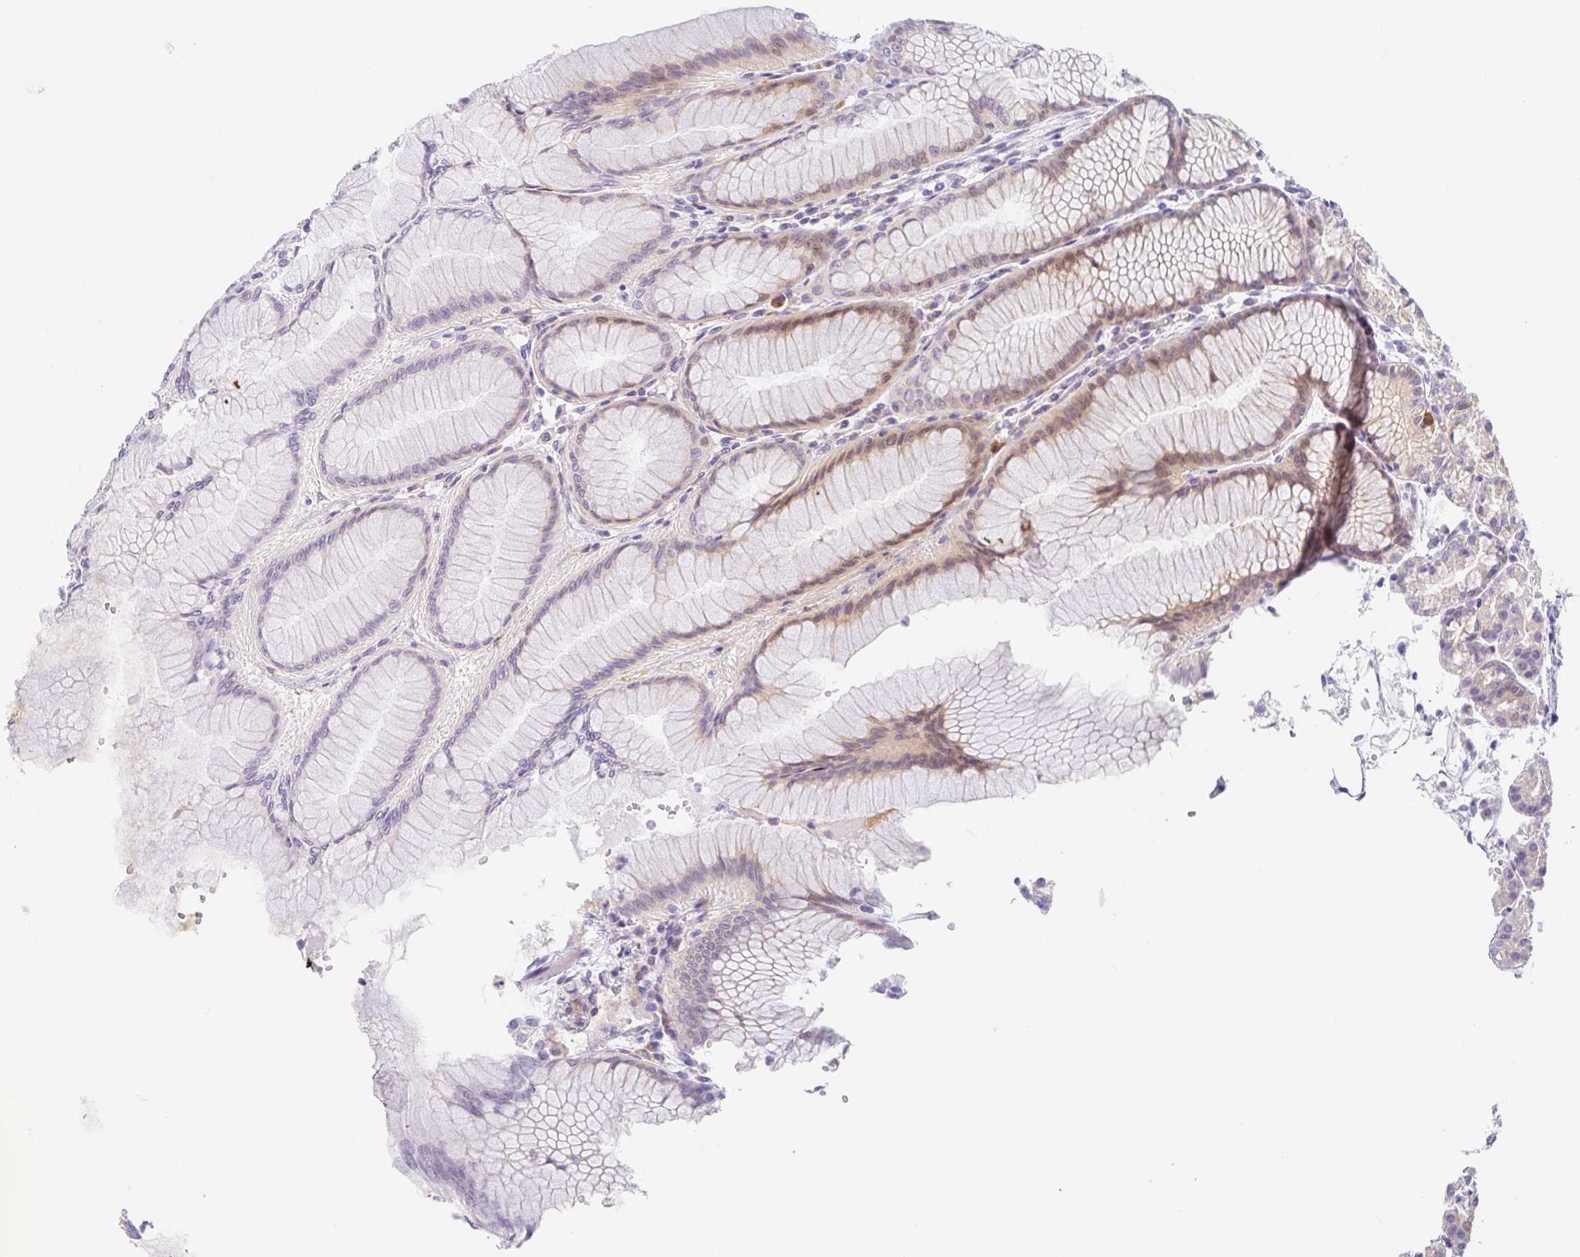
{"staining": {"intensity": "moderate", "quantity": "<25%", "location": "cytoplasmic/membranous"}, "tissue": "stomach", "cell_type": "Glandular cells", "image_type": "normal", "snomed": [{"axis": "morphology", "description": "Normal tissue, NOS"}, {"axis": "topography", "description": "Stomach"}], "caption": "Stomach stained with immunohistochemistry demonstrates moderate cytoplasmic/membranous positivity in about <25% of glandular cells. (Stains: DAB in brown, nuclei in blue, Microscopy: brightfield microscopy at high magnification).", "gene": "TMEM86A", "patient": {"sex": "female", "age": 57}}